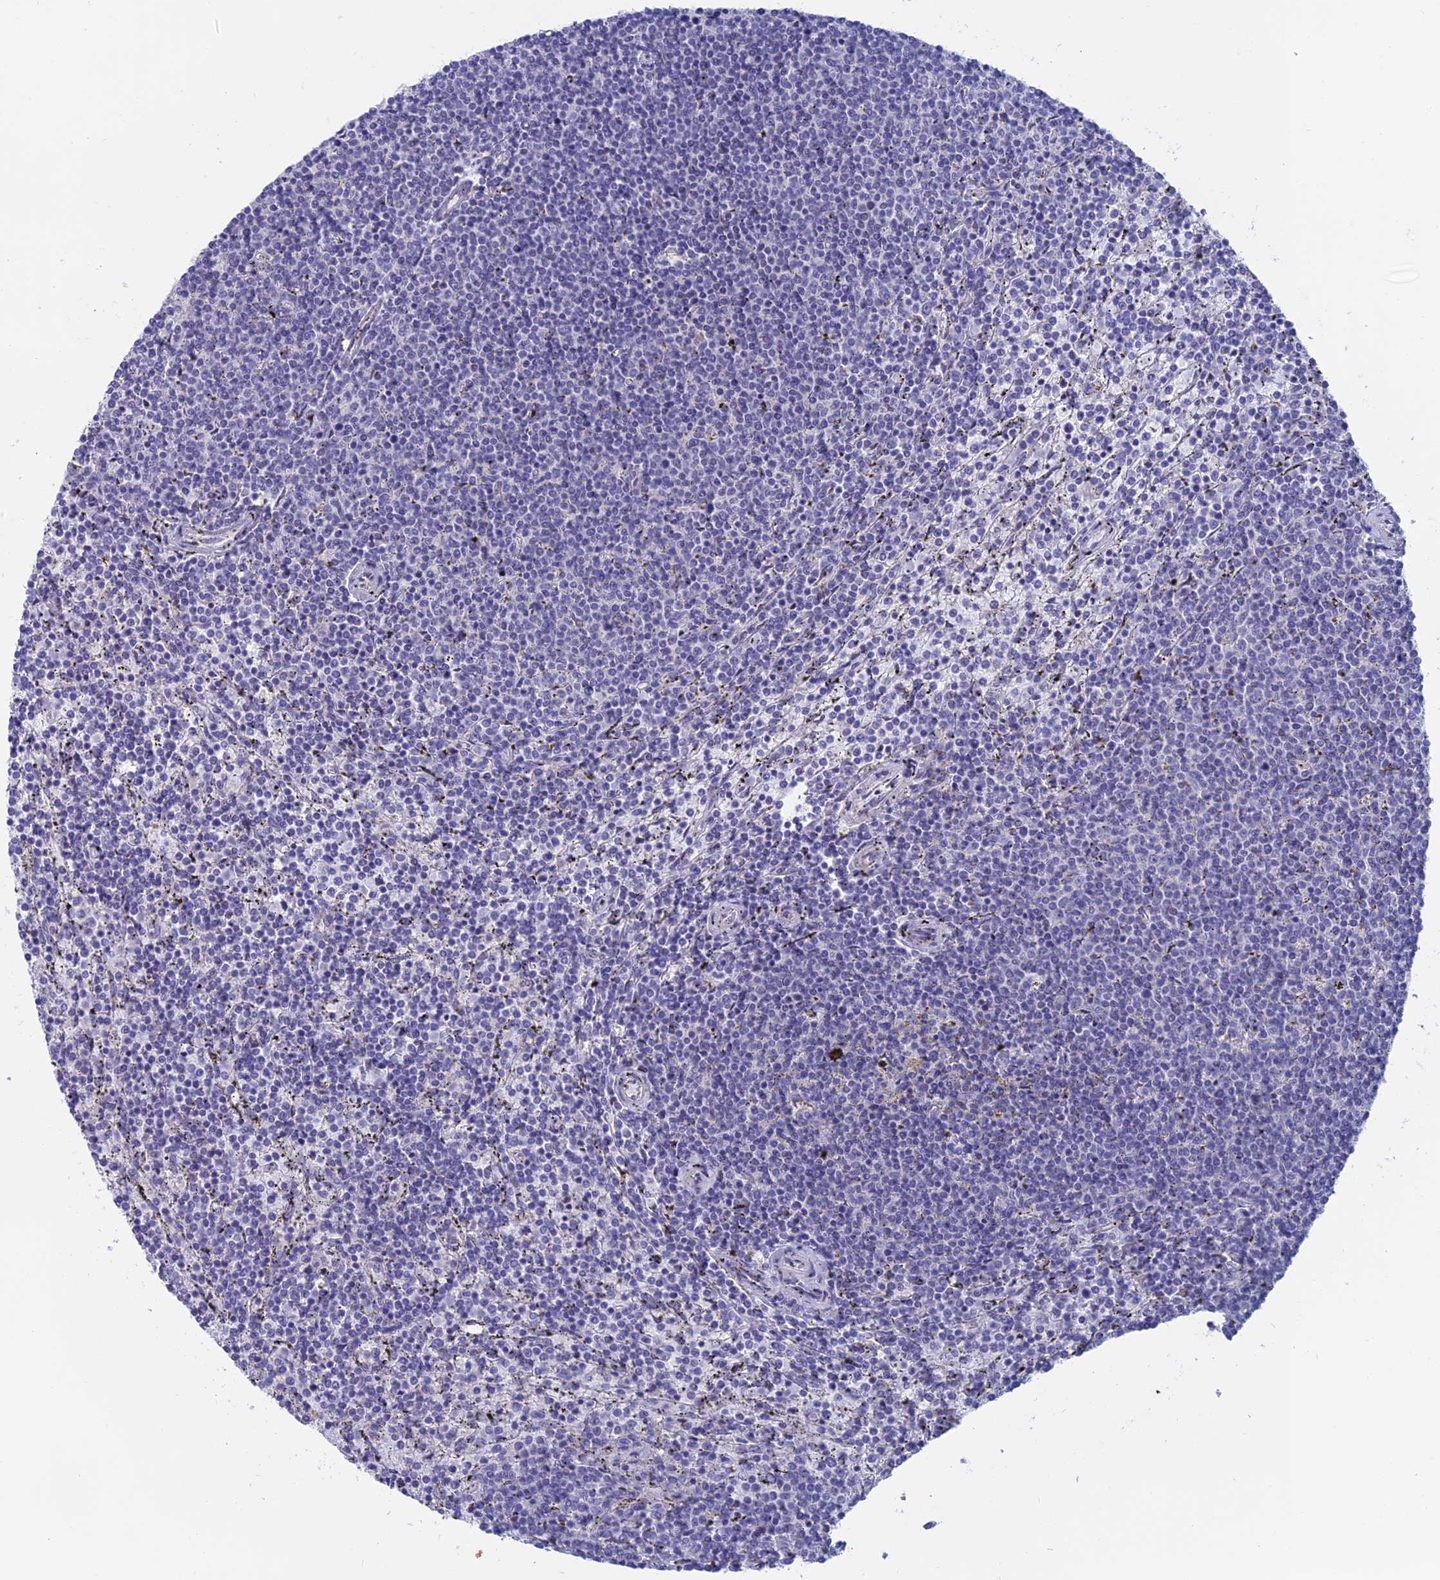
{"staining": {"intensity": "negative", "quantity": "none", "location": "none"}, "tissue": "lymphoma", "cell_type": "Tumor cells", "image_type": "cancer", "snomed": [{"axis": "morphology", "description": "Malignant lymphoma, non-Hodgkin's type, Low grade"}, {"axis": "topography", "description": "Spleen"}], "caption": "Immunohistochemical staining of malignant lymphoma, non-Hodgkin's type (low-grade) demonstrates no significant positivity in tumor cells. Brightfield microscopy of immunohistochemistry stained with DAB (3,3'-diaminobenzidine) (brown) and hematoxylin (blue), captured at high magnification.", "gene": "GLB1L", "patient": {"sex": "female", "age": 50}}